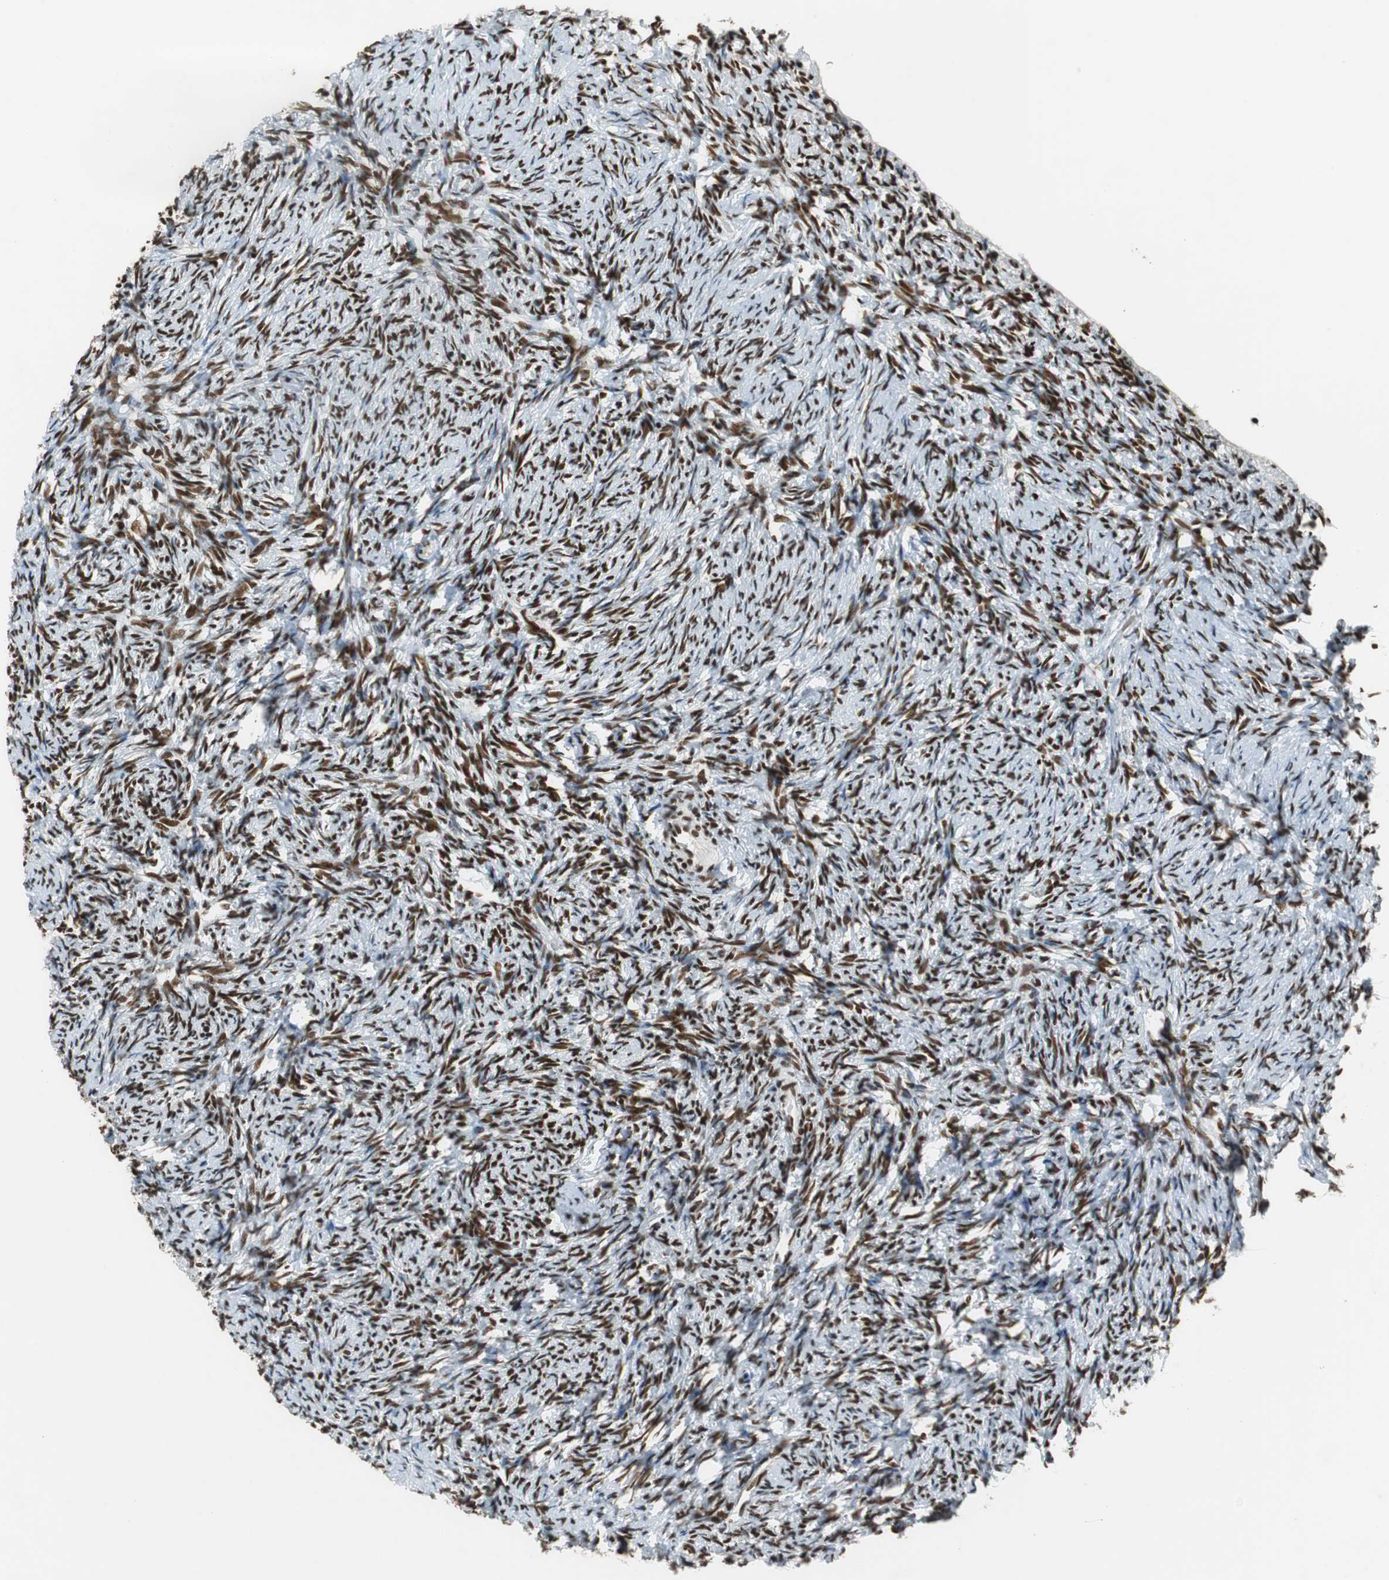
{"staining": {"intensity": "strong", "quantity": ">75%", "location": "nuclear"}, "tissue": "ovary", "cell_type": "Ovarian stroma cells", "image_type": "normal", "snomed": [{"axis": "morphology", "description": "Normal tissue, NOS"}, {"axis": "topography", "description": "Ovary"}], "caption": "Strong nuclear protein staining is seen in approximately >75% of ovarian stroma cells in ovary.", "gene": "PRKDC", "patient": {"sex": "female", "age": 60}}